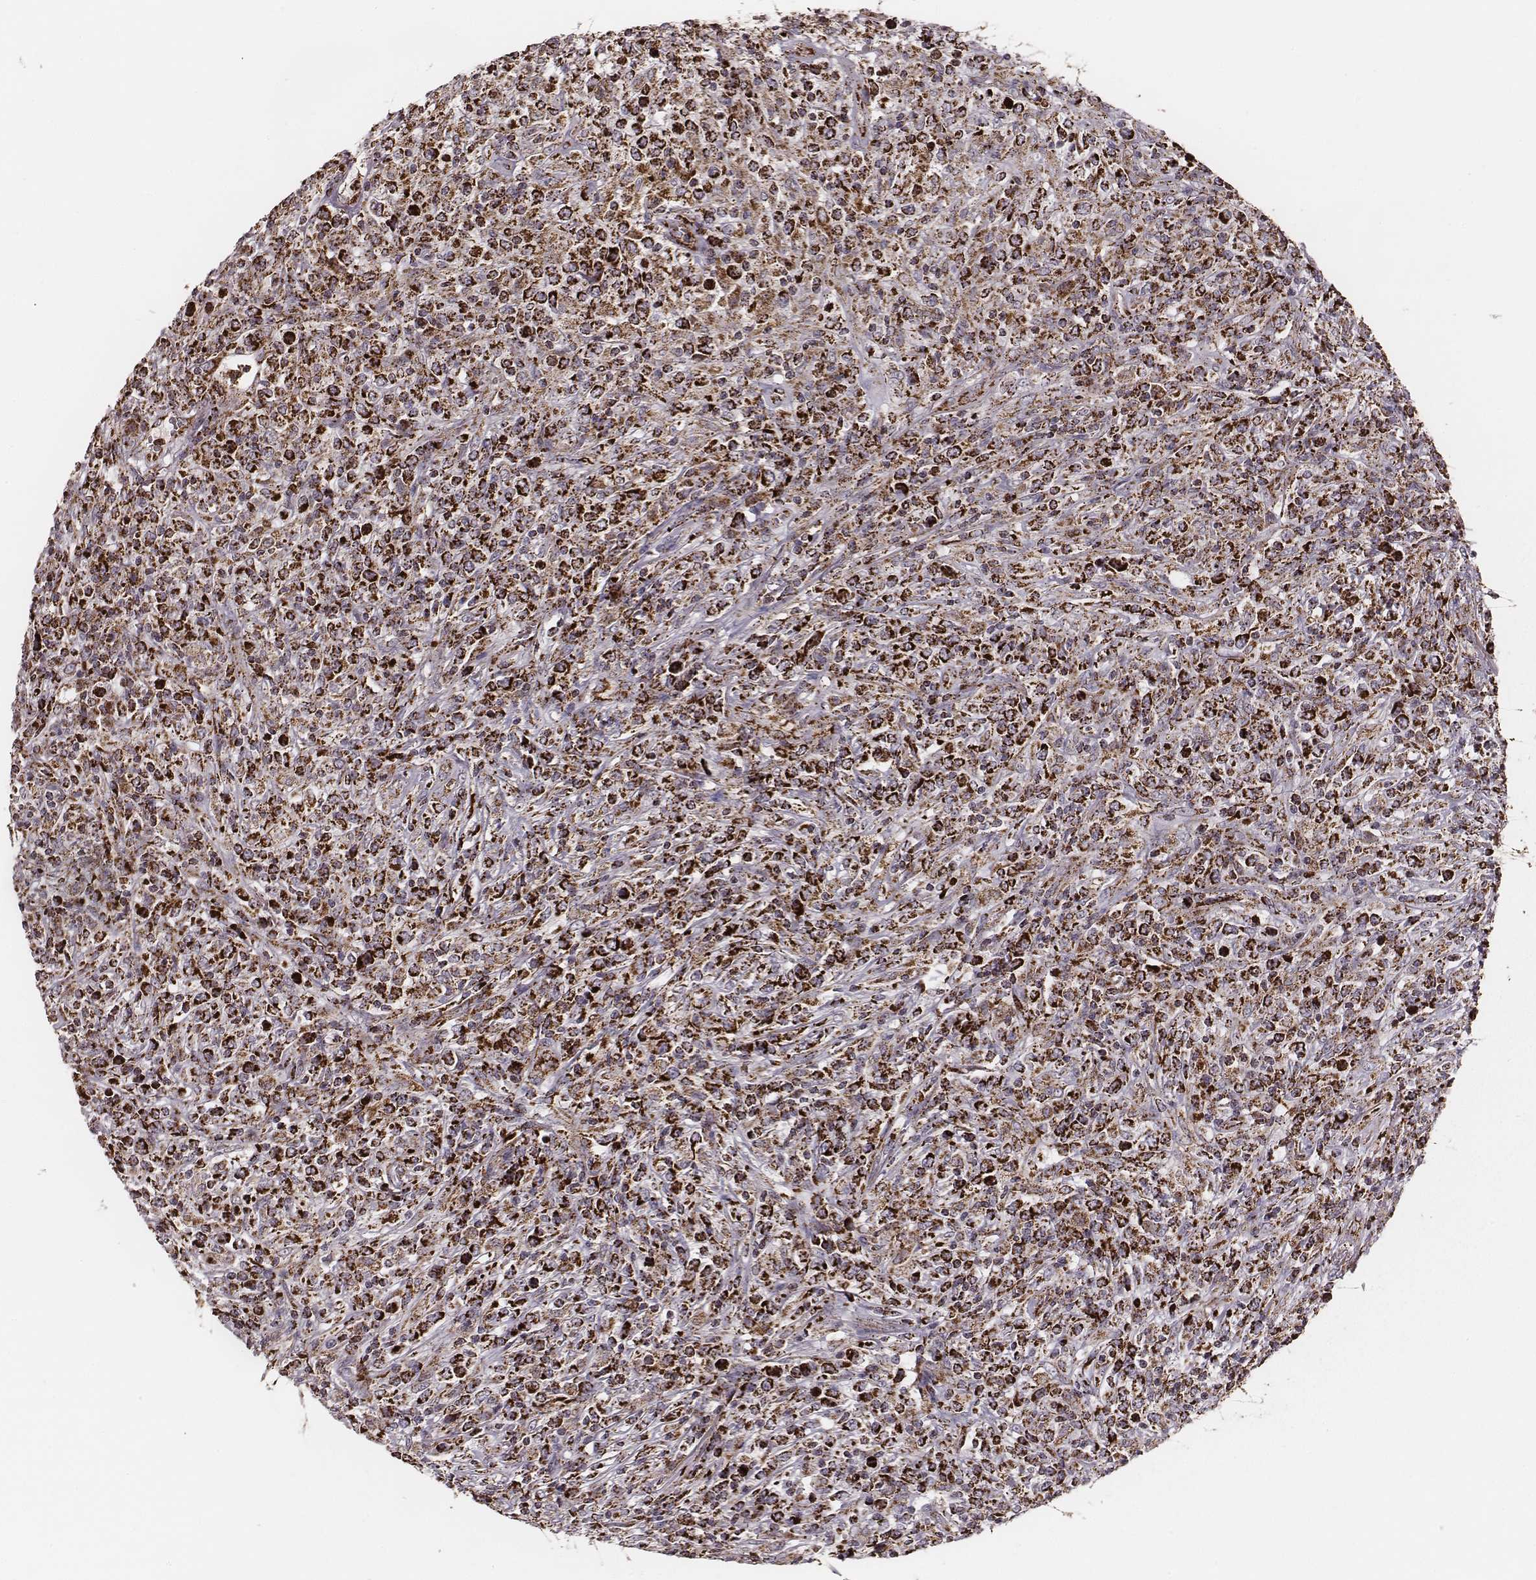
{"staining": {"intensity": "strong", "quantity": ">75%", "location": "cytoplasmic/membranous"}, "tissue": "lymphoma", "cell_type": "Tumor cells", "image_type": "cancer", "snomed": [{"axis": "morphology", "description": "Malignant lymphoma, non-Hodgkin's type, High grade"}, {"axis": "topography", "description": "Lung"}], "caption": "Tumor cells show strong cytoplasmic/membranous positivity in about >75% of cells in high-grade malignant lymphoma, non-Hodgkin's type. (DAB (3,3'-diaminobenzidine) = brown stain, brightfield microscopy at high magnification).", "gene": "TUFM", "patient": {"sex": "male", "age": 79}}